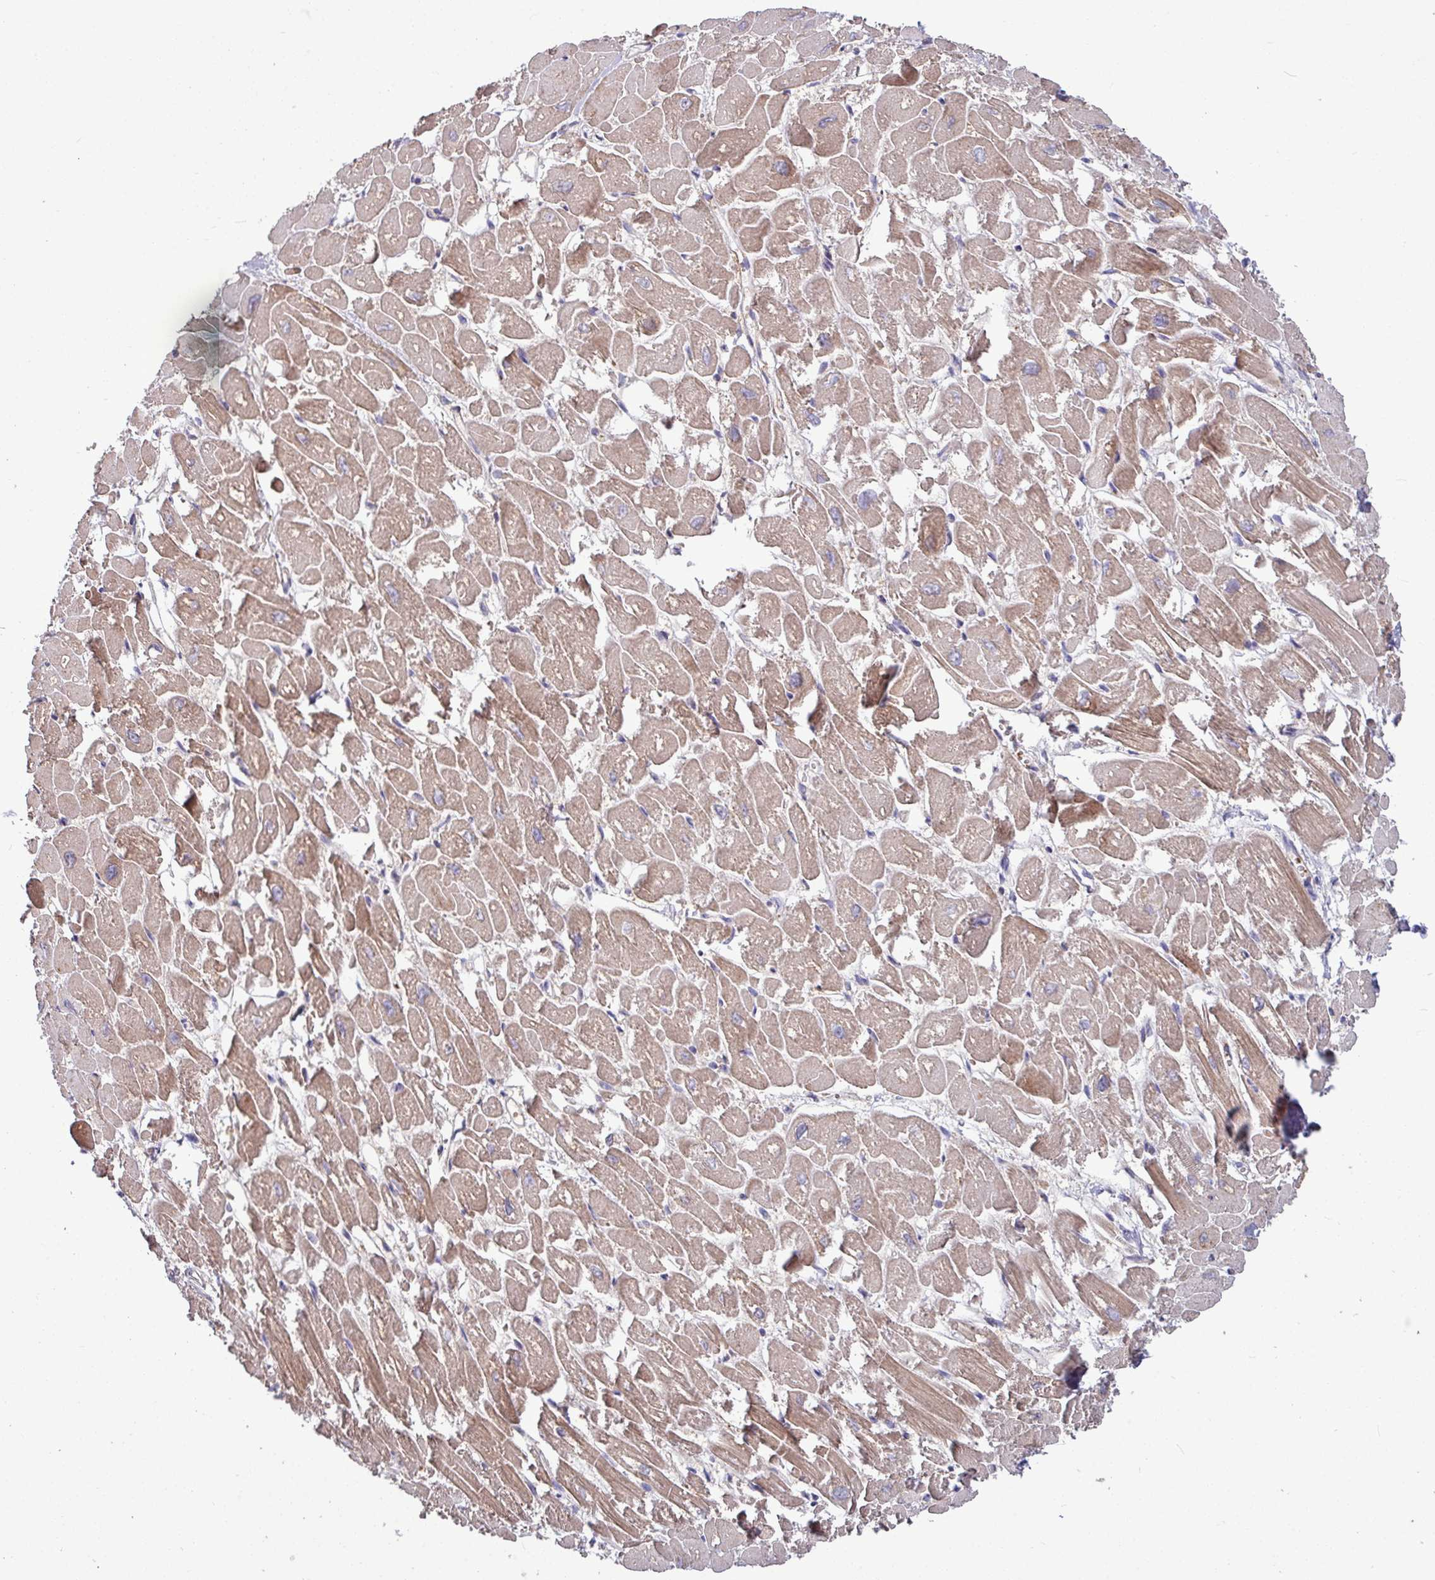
{"staining": {"intensity": "moderate", "quantity": ">75%", "location": "cytoplasmic/membranous"}, "tissue": "heart muscle", "cell_type": "Cardiomyocytes", "image_type": "normal", "snomed": [{"axis": "morphology", "description": "Normal tissue, NOS"}, {"axis": "topography", "description": "Heart"}], "caption": "Immunohistochemistry of normal heart muscle exhibits medium levels of moderate cytoplasmic/membranous expression in approximately >75% of cardiomyocytes. The staining is performed using DAB (3,3'-diaminobenzidine) brown chromogen to label protein expression. The nuclei are counter-stained blue using hematoxylin.", "gene": "LSM12", "patient": {"sex": "male", "age": 54}}